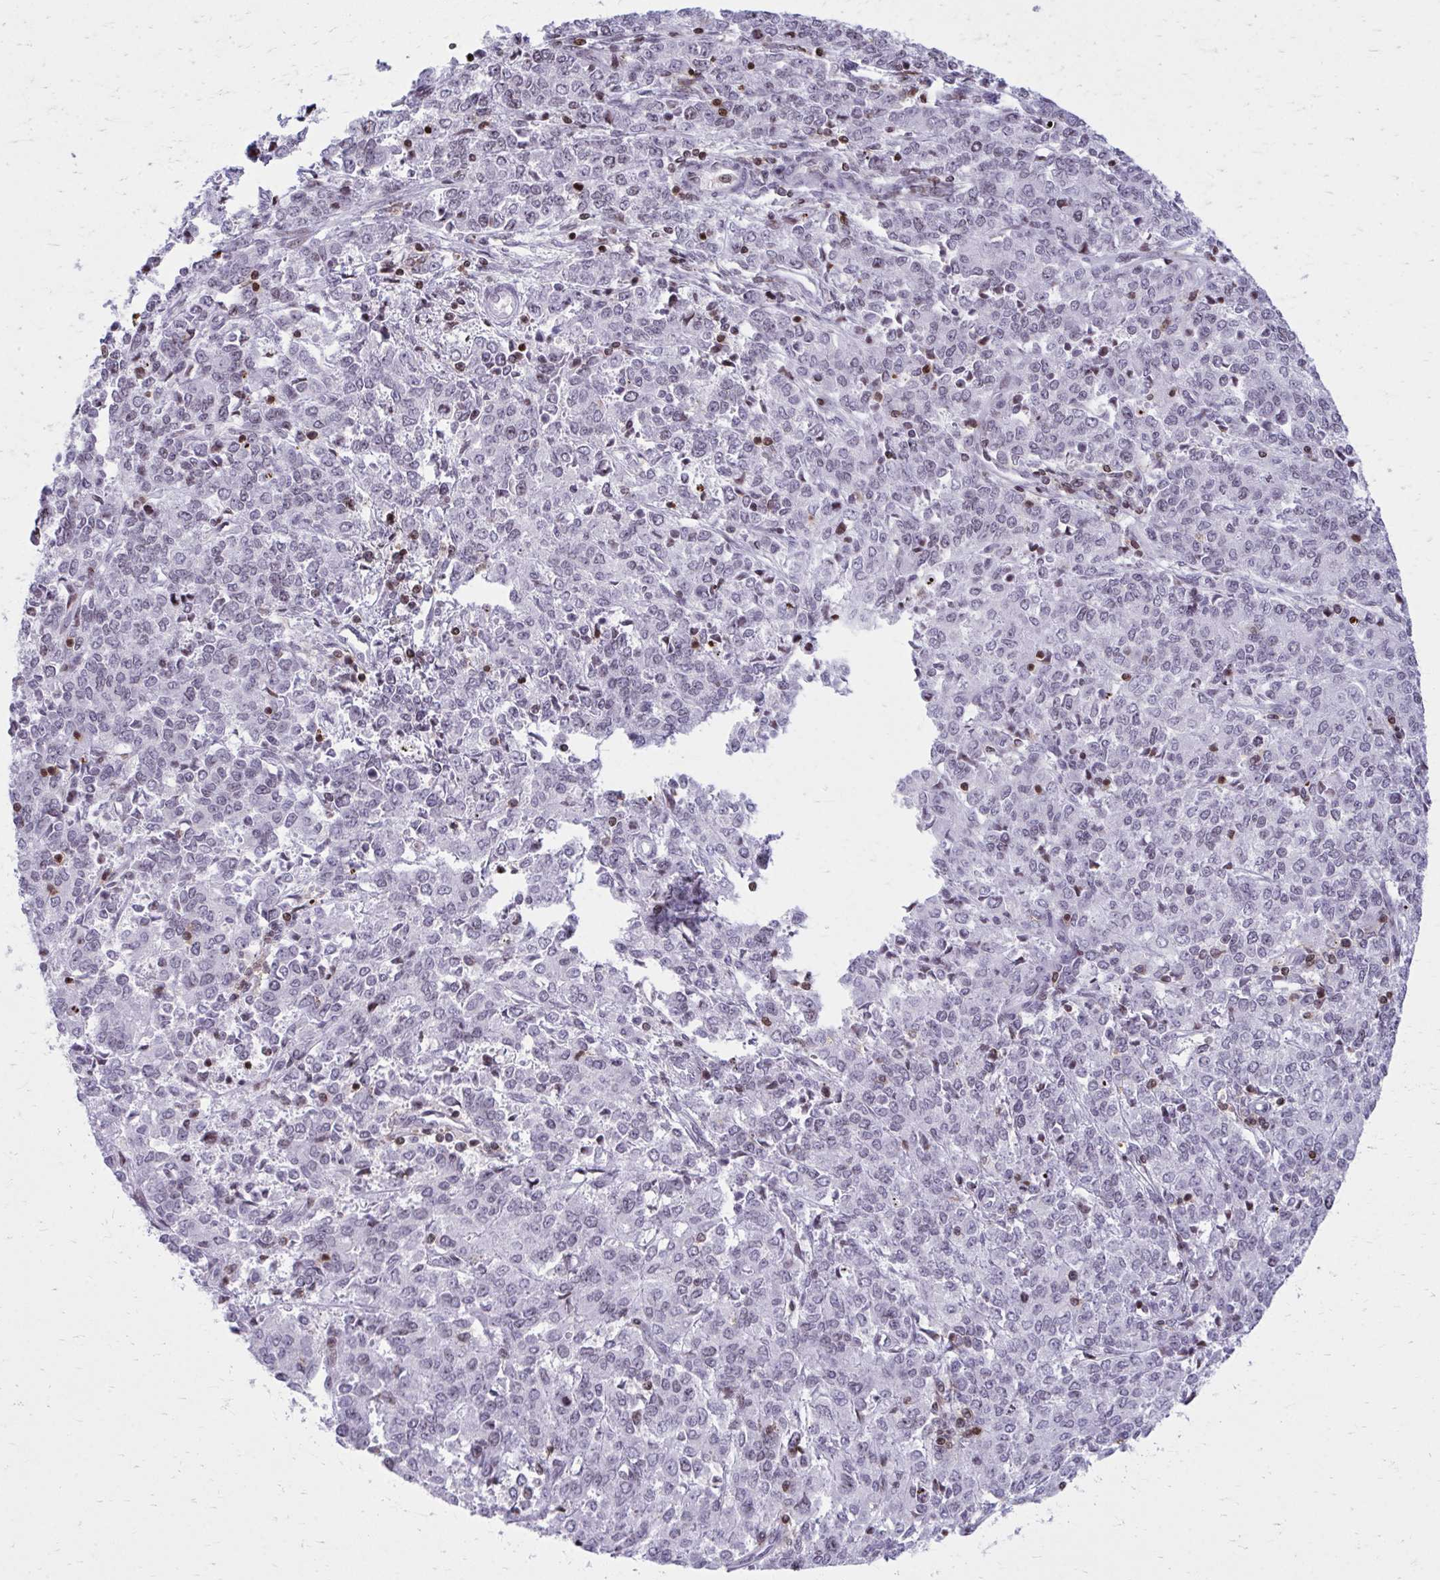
{"staining": {"intensity": "negative", "quantity": "none", "location": "none"}, "tissue": "endometrial cancer", "cell_type": "Tumor cells", "image_type": "cancer", "snomed": [{"axis": "morphology", "description": "Adenocarcinoma, NOS"}, {"axis": "topography", "description": "Endometrium"}], "caption": "Micrograph shows no significant protein expression in tumor cells of adenocarcinoma (endometrial).", "gene": "AP5M1", "patient": {"sex": "female", "age": 50}}